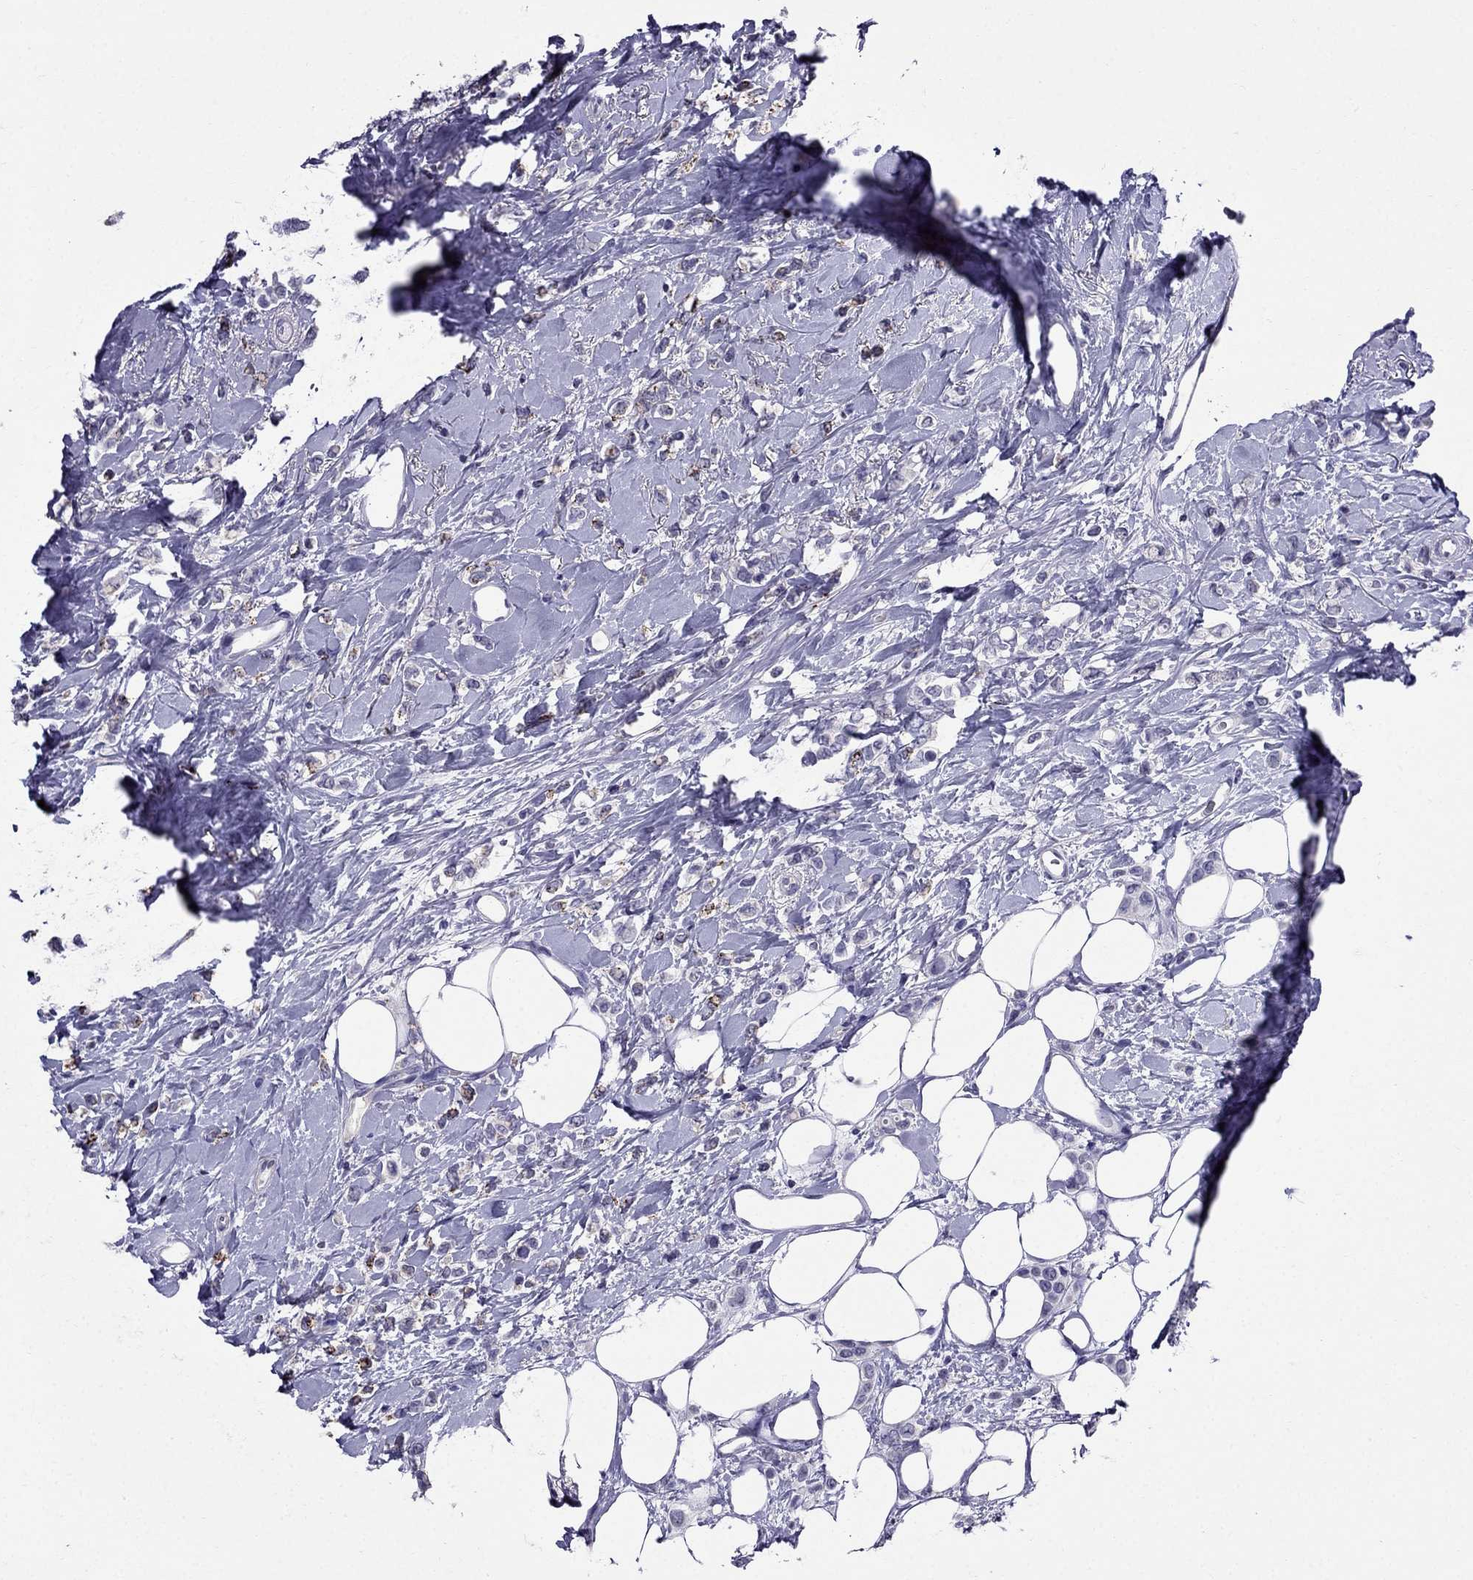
{"staining": {"intensity": "negative", "quantity": "none", "location": "none"}, "tissue": "breast cancer", "cell_type": "Tumor cells", "image_type": "cancer", "snomed": [{"axis": "morphology", "description": "Lobular carcinoma"}, {"axis": "topography", "description": "Breast"}], "caption": "Immunohistochemical staining of lobular carcinoma (breast) shows no significant expression in tumor cells.", "gene": "OLFM4", "patient": {"sex": "female", "age": 66}}